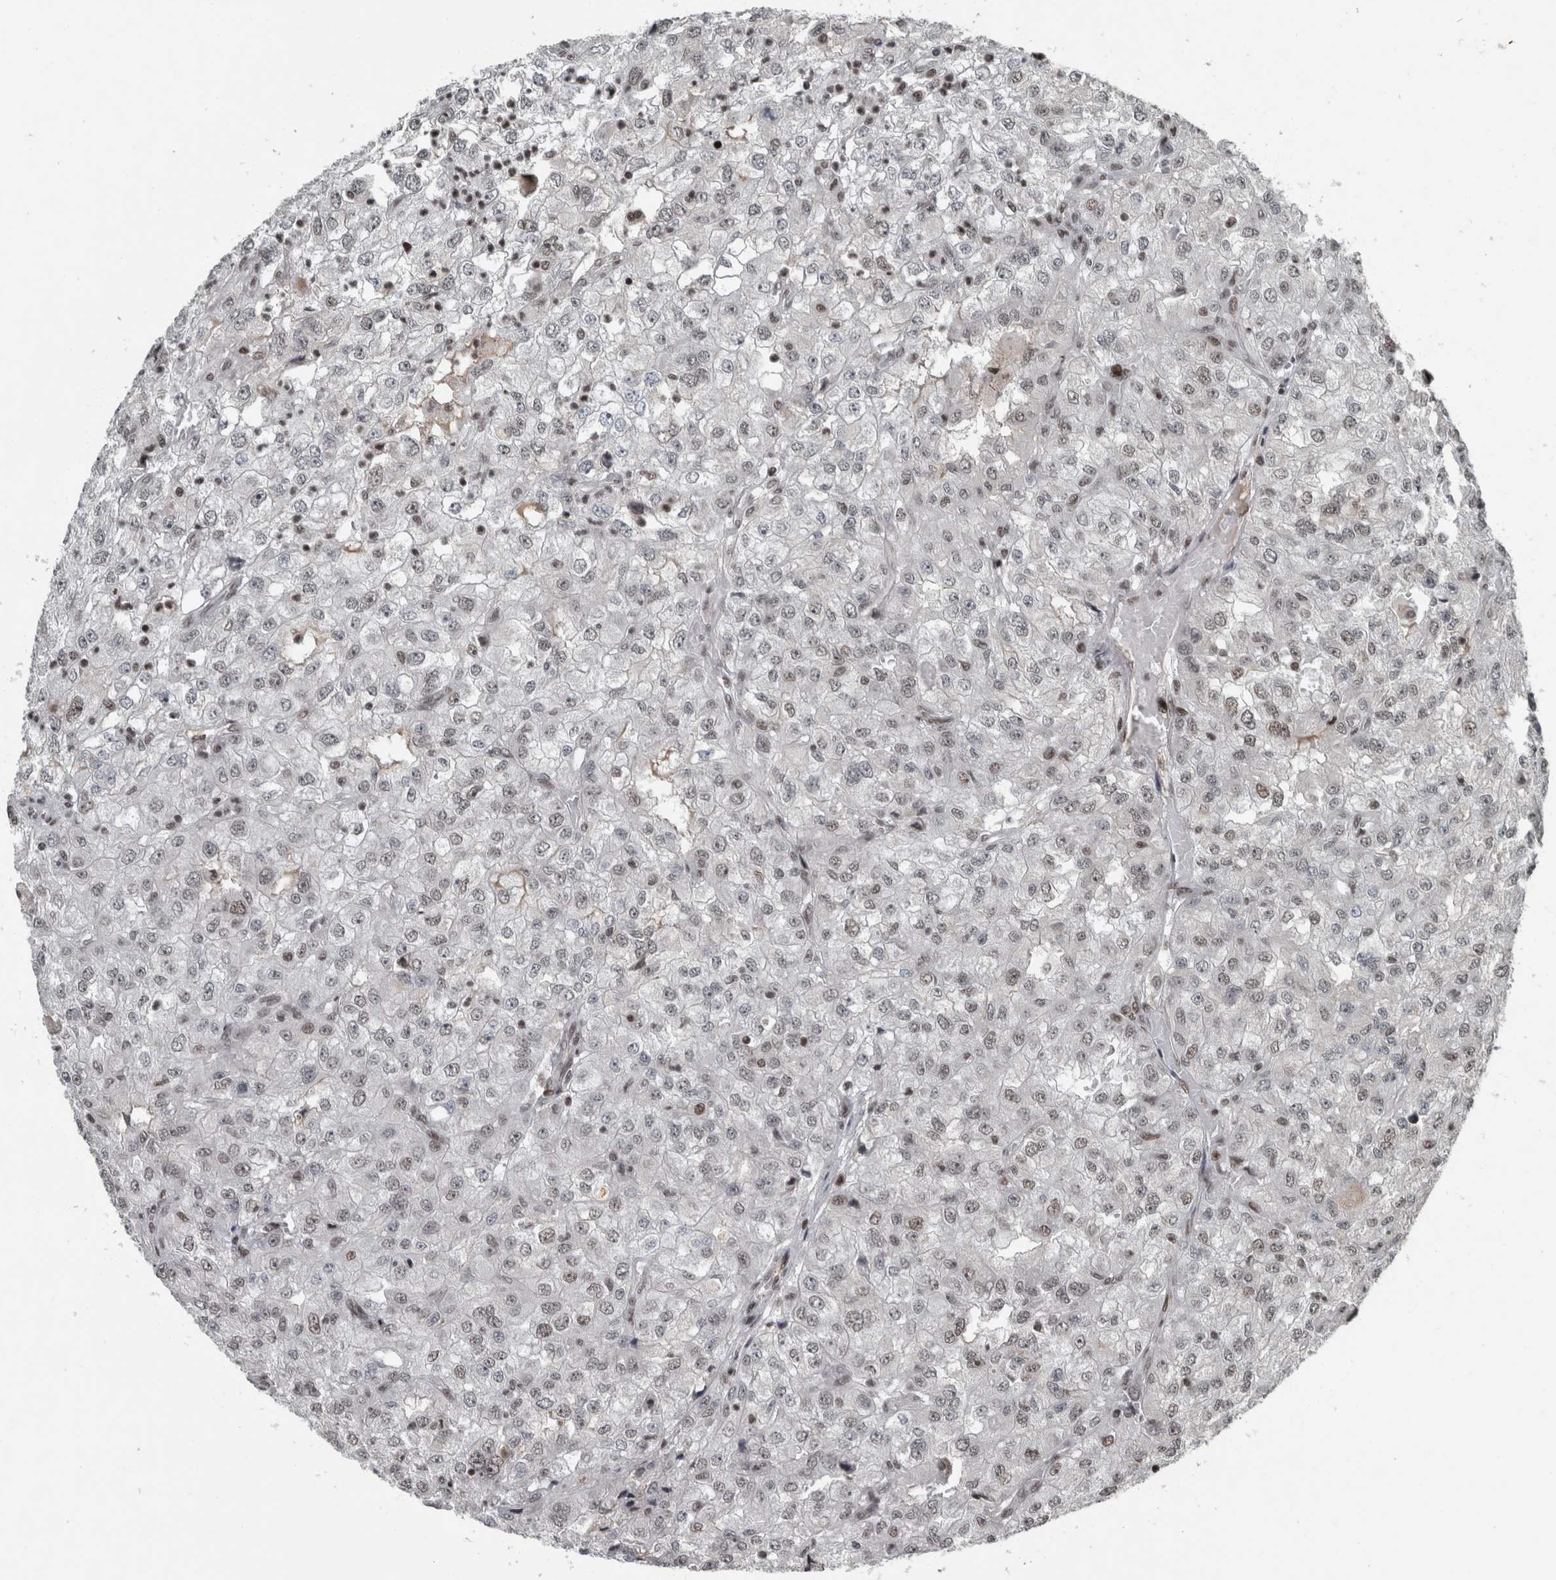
{"staining": {"intensity": "weak", "quantity": ">75%", "location": "nuclear"}, "tissue": "renal cancer", "cell_type": "Tumor cells", "image_type": "cancer", "snomed": [{"axis": "morphology", "description": "Adenocarcinoma, NOS"}, {"axis": "topography", "description": "Kidney"}], "caption": "Weak nuclear positivity for a protein is identified in about >75% of tumor cells of renal cancer using immunohistochemistry.", "gene": "UNC50", "patient": {"sex": "female", "age": 54}}